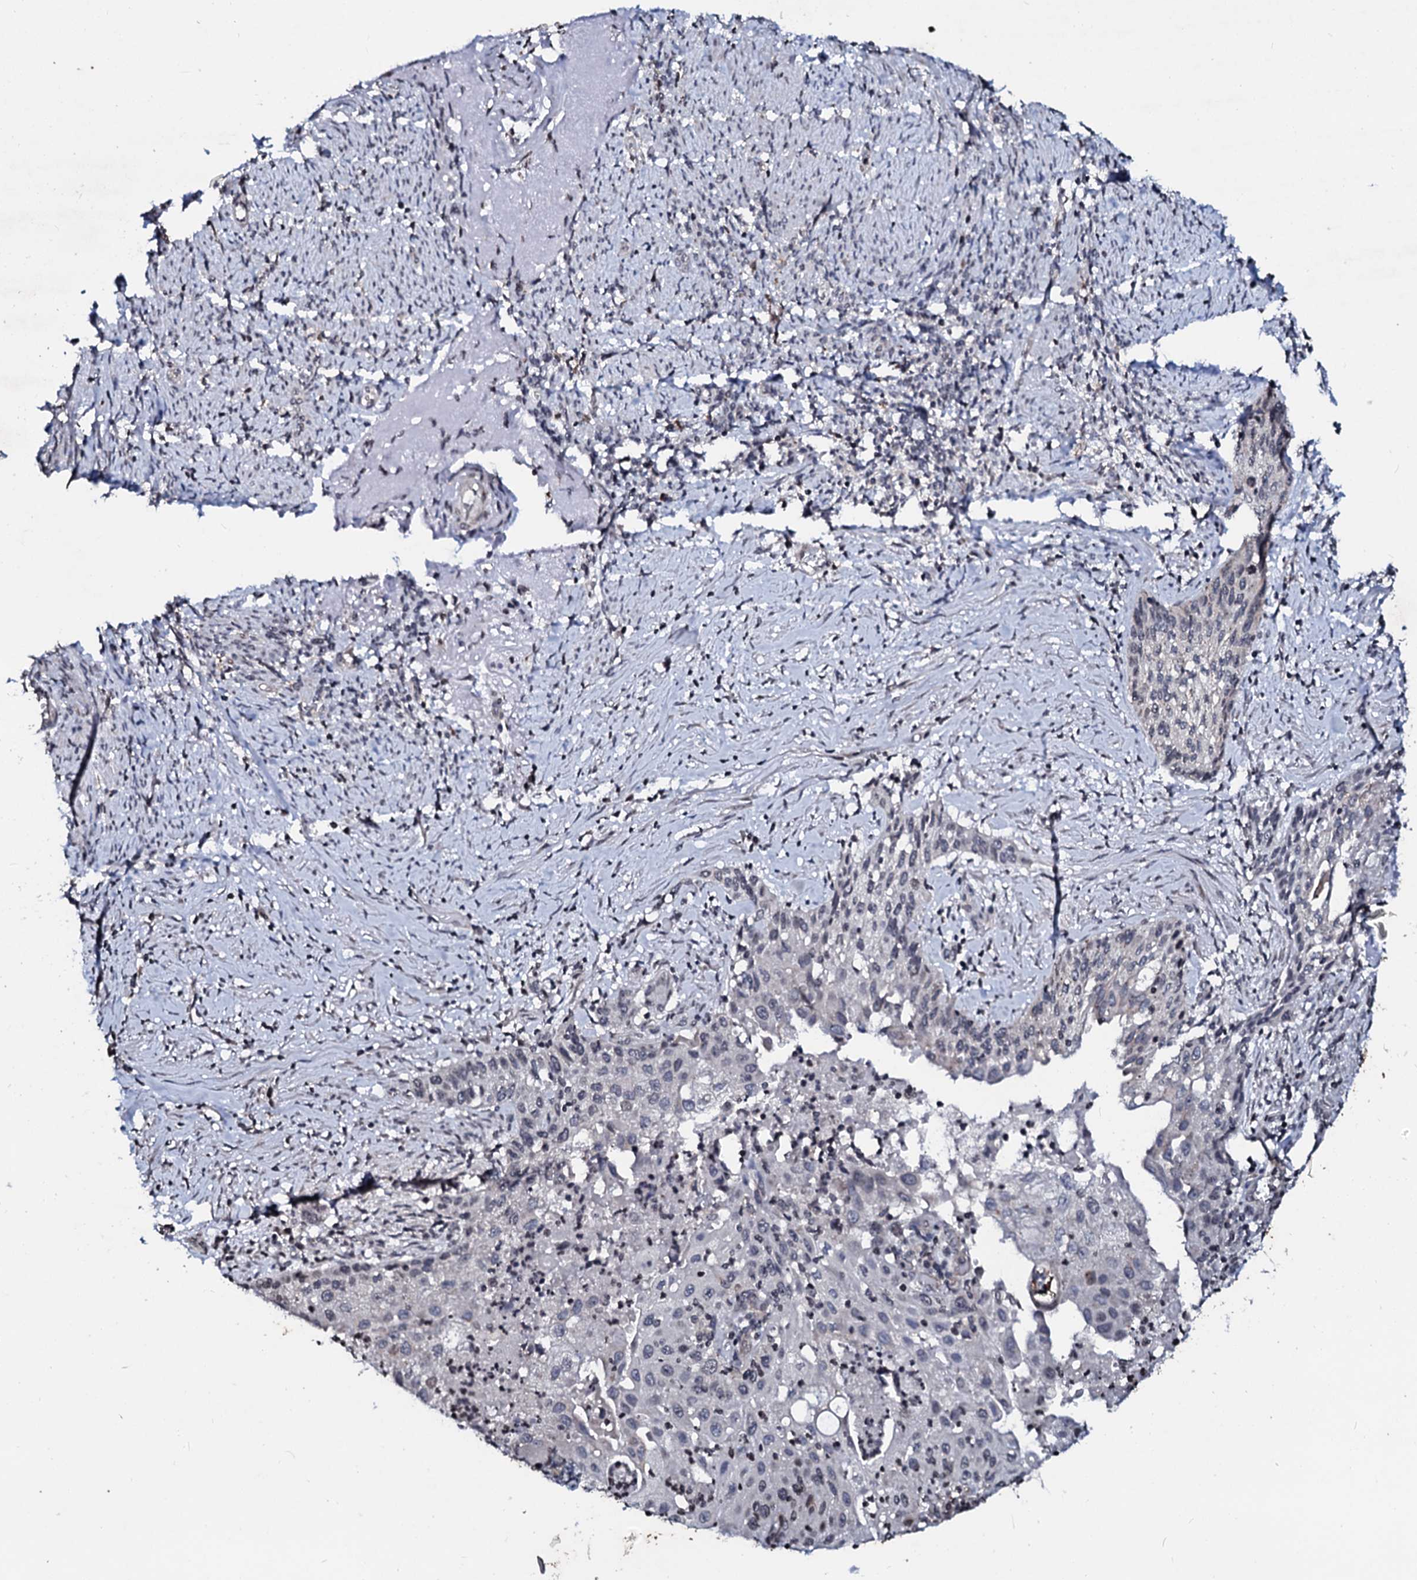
{"staining": {"intensity": "negative", "quantity": "none", "location": "none"}, "tissue": "cervical cancer", "cell_type": "Tumor cells", "image_type": "cancer", "snomed": [{"axis": "morphology", "description": "Squamous cell carcinoma, NOS"}, {"axis": "topography", "description": "Cervix"}], "caption": "This is a photomicrograph of immunohistochemistry (IHC) staining of cervical cancer, which shows no positivity in tumor cells.", "gene": "LSM11", "patient": {"sex": "female", "age": 67}}